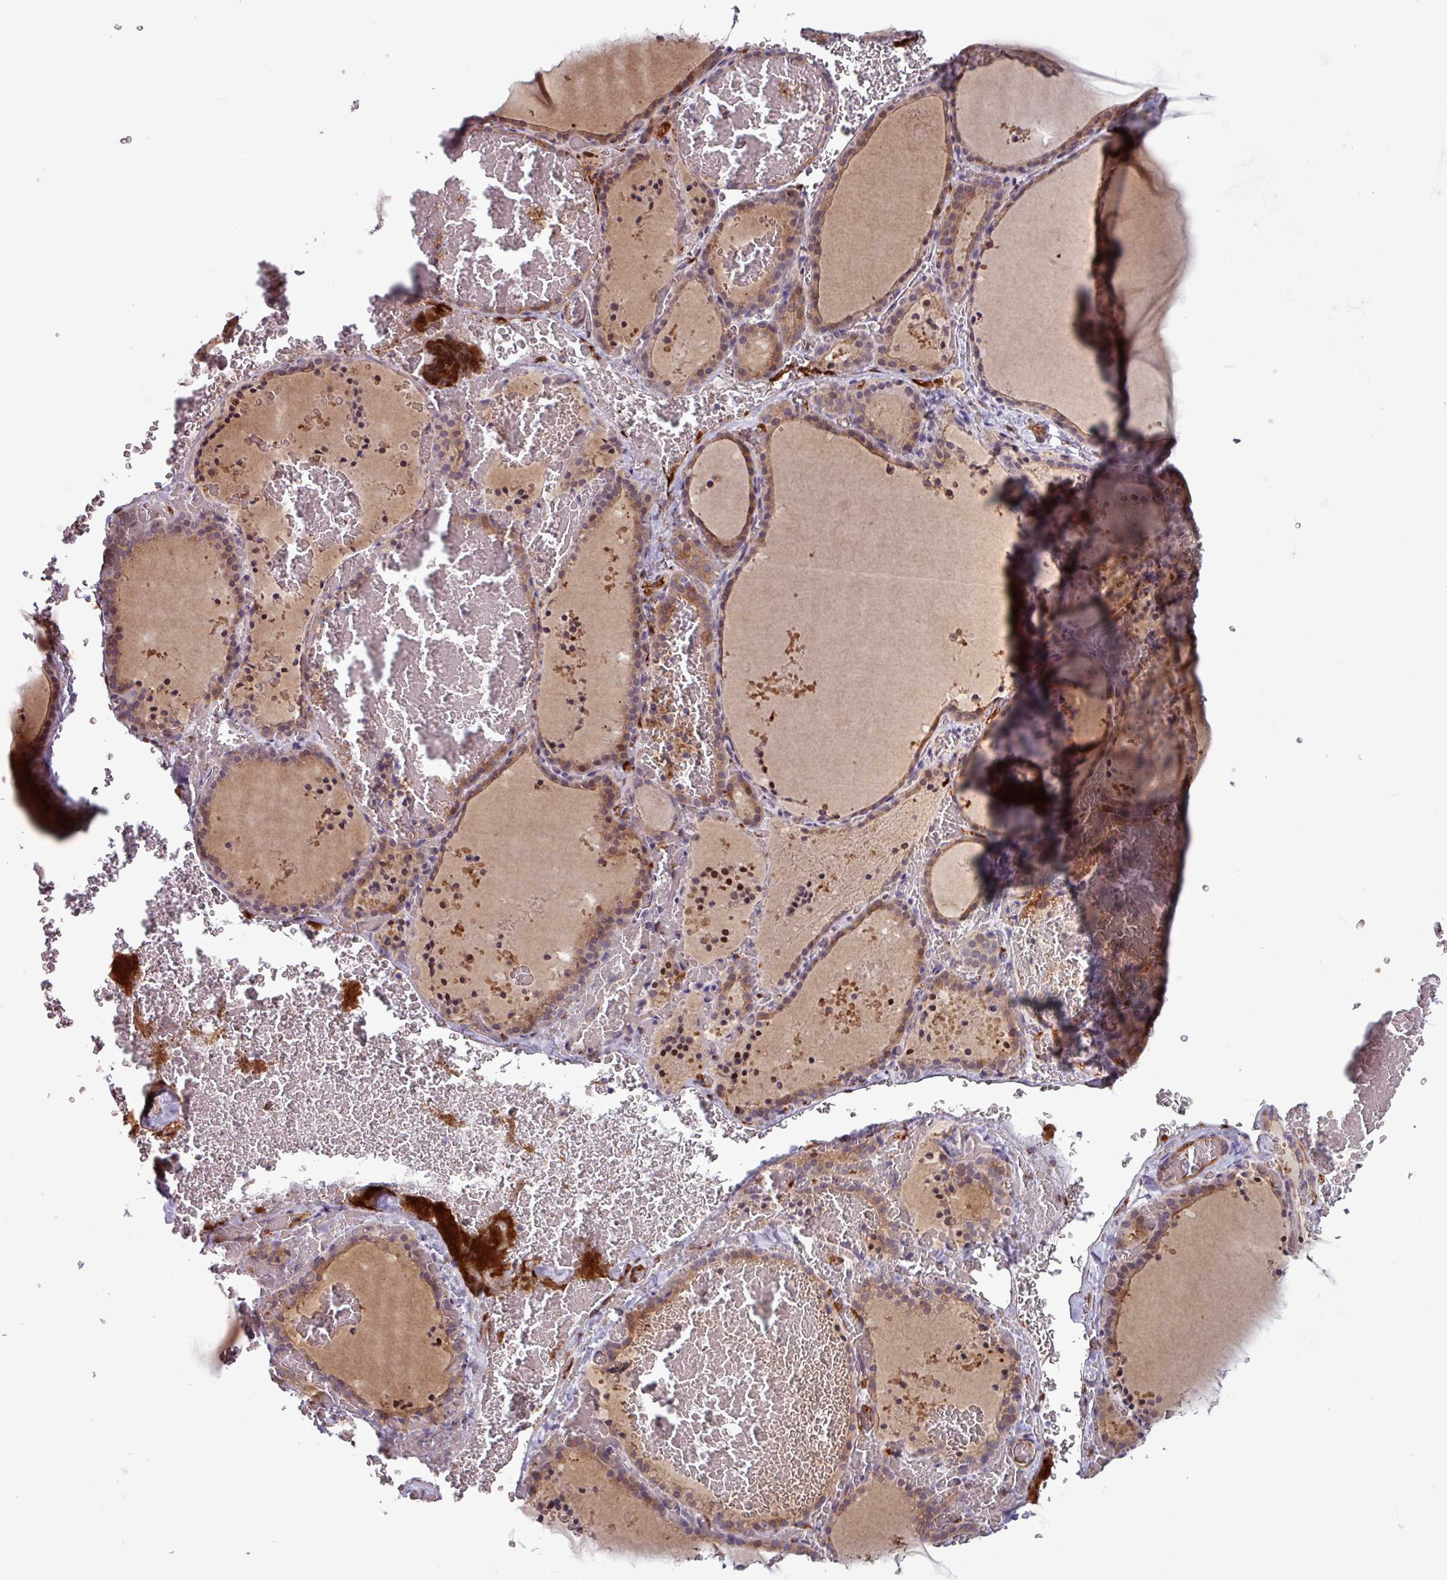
{"staining": {"intensity": "moderate", "quantity": ">75%", "location": "cytoplasmic/membranous"}, "tissue": "thyroid gland", "cell_type": "Glandular cells", "image_type": "normal", "snomed": [{"axis": "morphology", "description": "Normal tissue, NOS"}, {"axis": "topography", "description": "Thyroid gland"}], "caption": "This histopathology image shows normal thyroid gland stained with immunohistochemistry (IHC) to label a protein in brown. The cytoplasmic/membranous of glandular cells show moderate positivity for the protein. Nuclei are counter-stained blue.", "gene": "PCED1A", "patient": {"sex": "female", "age": 39}}